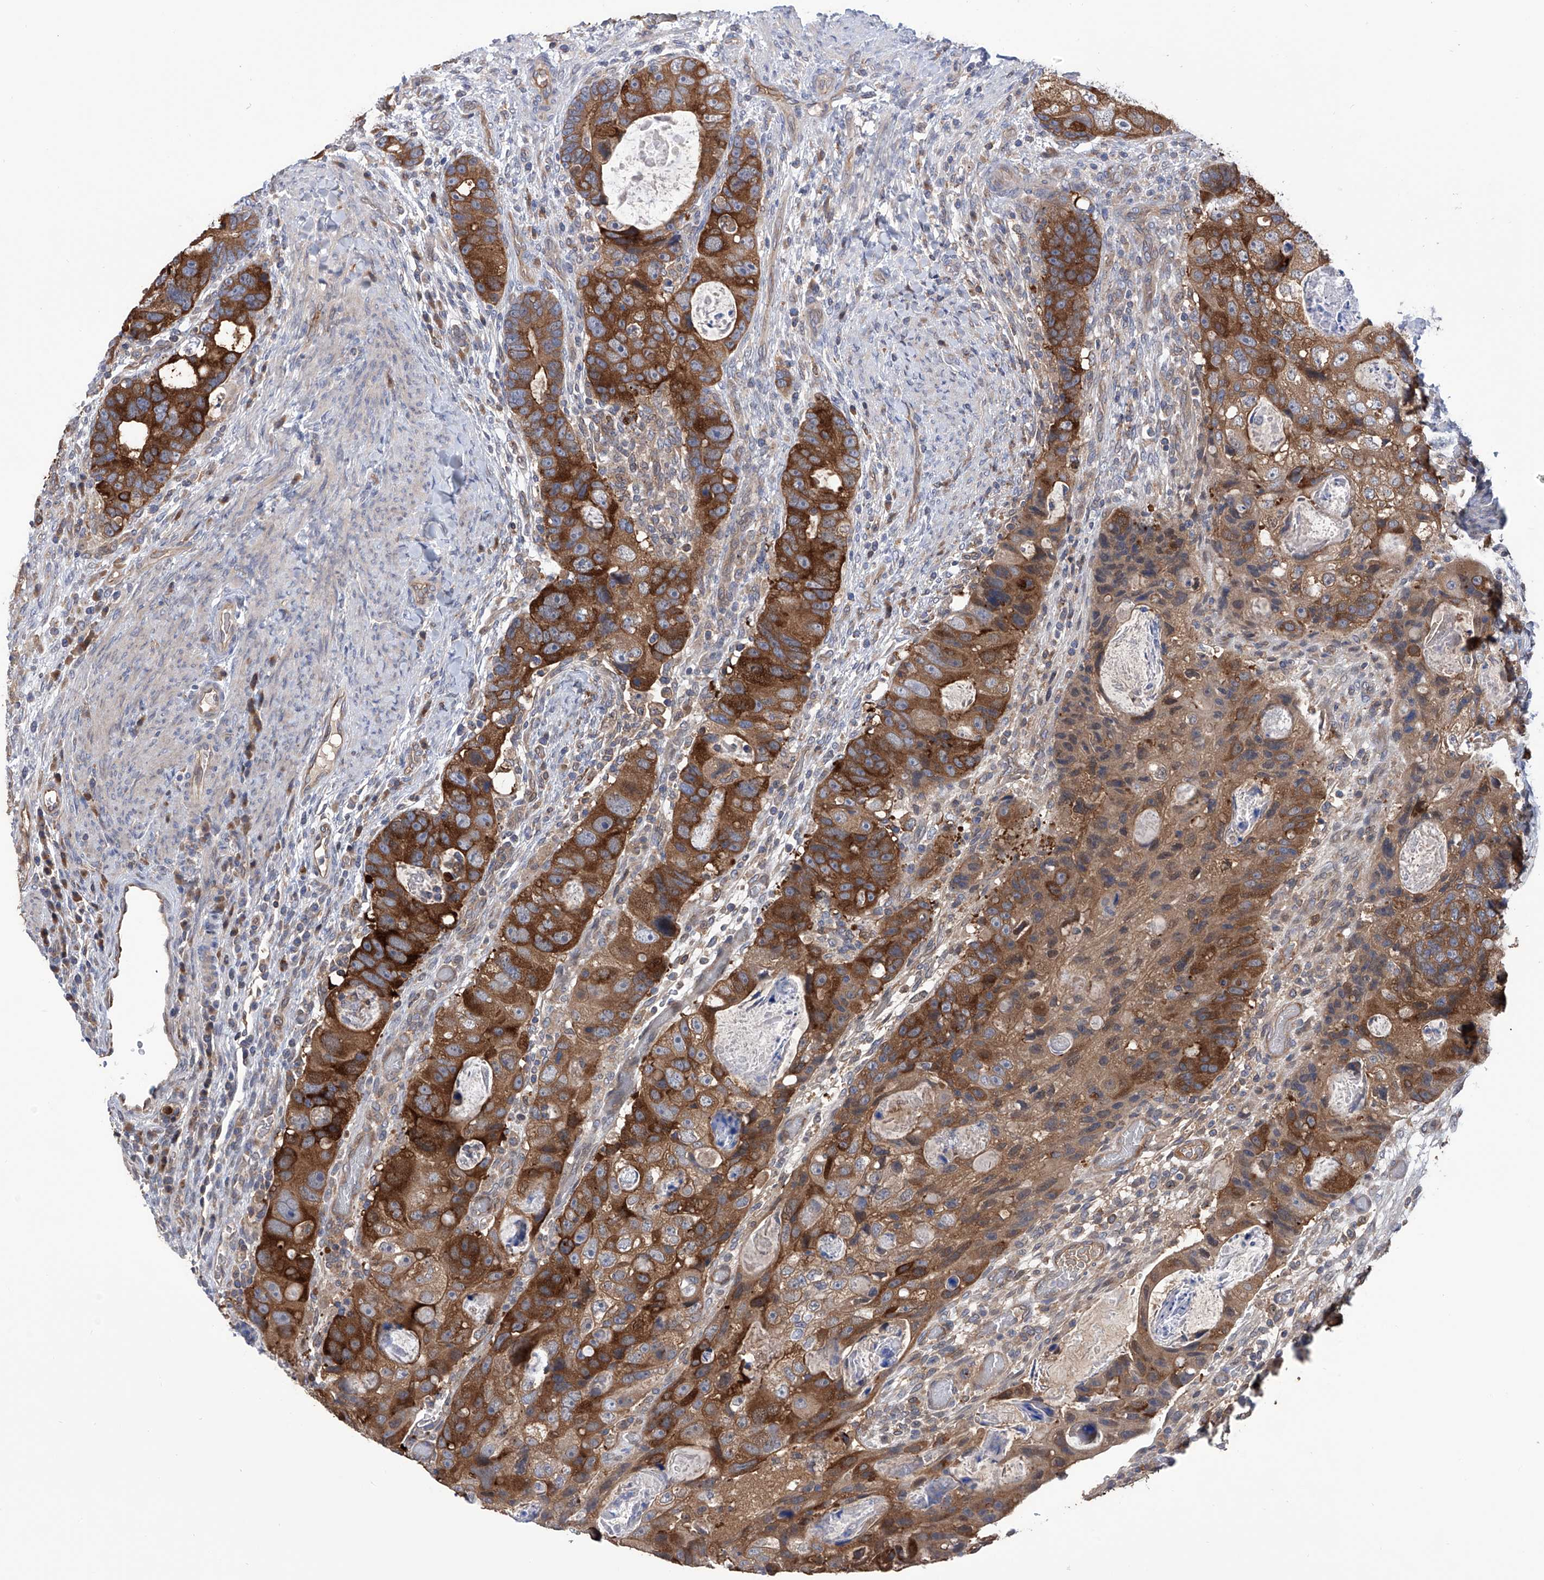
{"staining": {"intensity": "strong", "quantity": ">75%", "location": "cytoplasmic/membranous"}, "tissue": "colorectal cancer", "cell_type": "Tumor cells", "image_type": "cancer", "snomed": [{"axis": "morphology", "description": "Adenocarcinoma, NOS"}, {"axis": "topography", "description": "Rectum"}], "caption": "IHC (DAB) staining of human colorectal cancer demonstrates strong cytoplasmic/membranous protein expression in approximately >75% of tumor cells. The protein is stained brown, and the nuclei are stained in blue (DAB IHC with brightfield microscopy, high magnification).", "gene": "NUDT17", "patient": {"sex": "male", "age": 59}}